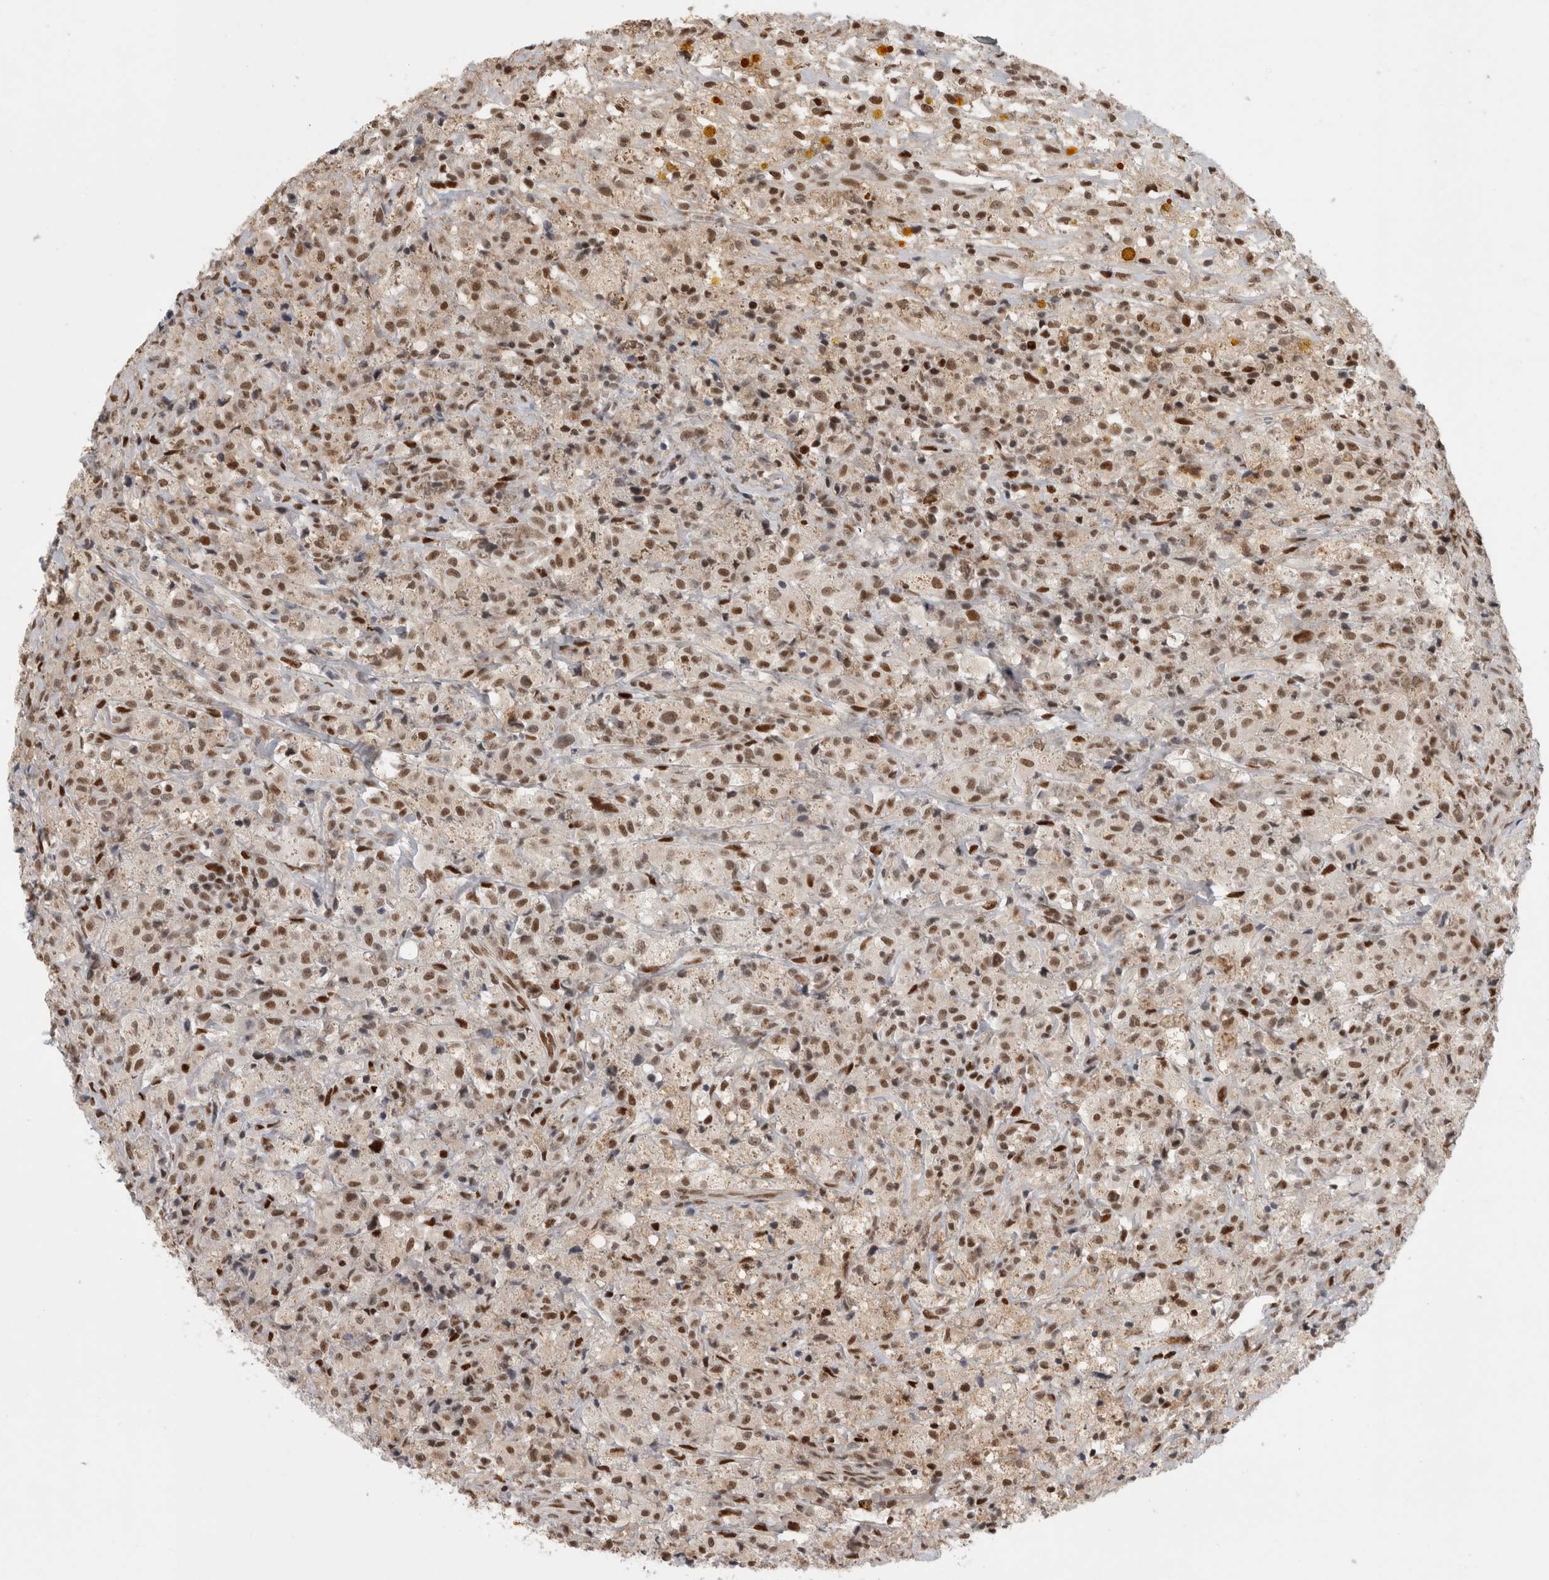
{"staining": {"intensity": "moderate", "quantity": ">75%", "location": "nuclear"}, "tissue": "testis cancer", "cell_type": "Tumor cells", "image_type": "cancer", "snomed": [{"axis": "morphology", "description": "Carcinoma, Embryonal, NOS"}, {"axis": "topography", "description": "Testis"}], "caption": "Immunohistochemical staining of human embryonal carcinoma (testis) displays medium levels of moderate nuclear protein staining in about >75% of tumor cells. Immunohistochemistry (ihc) stains the protein in brown and the nuclei are stained blue.", "gene": "SRARP", "patient": {"sex": "male", "age": 2}}